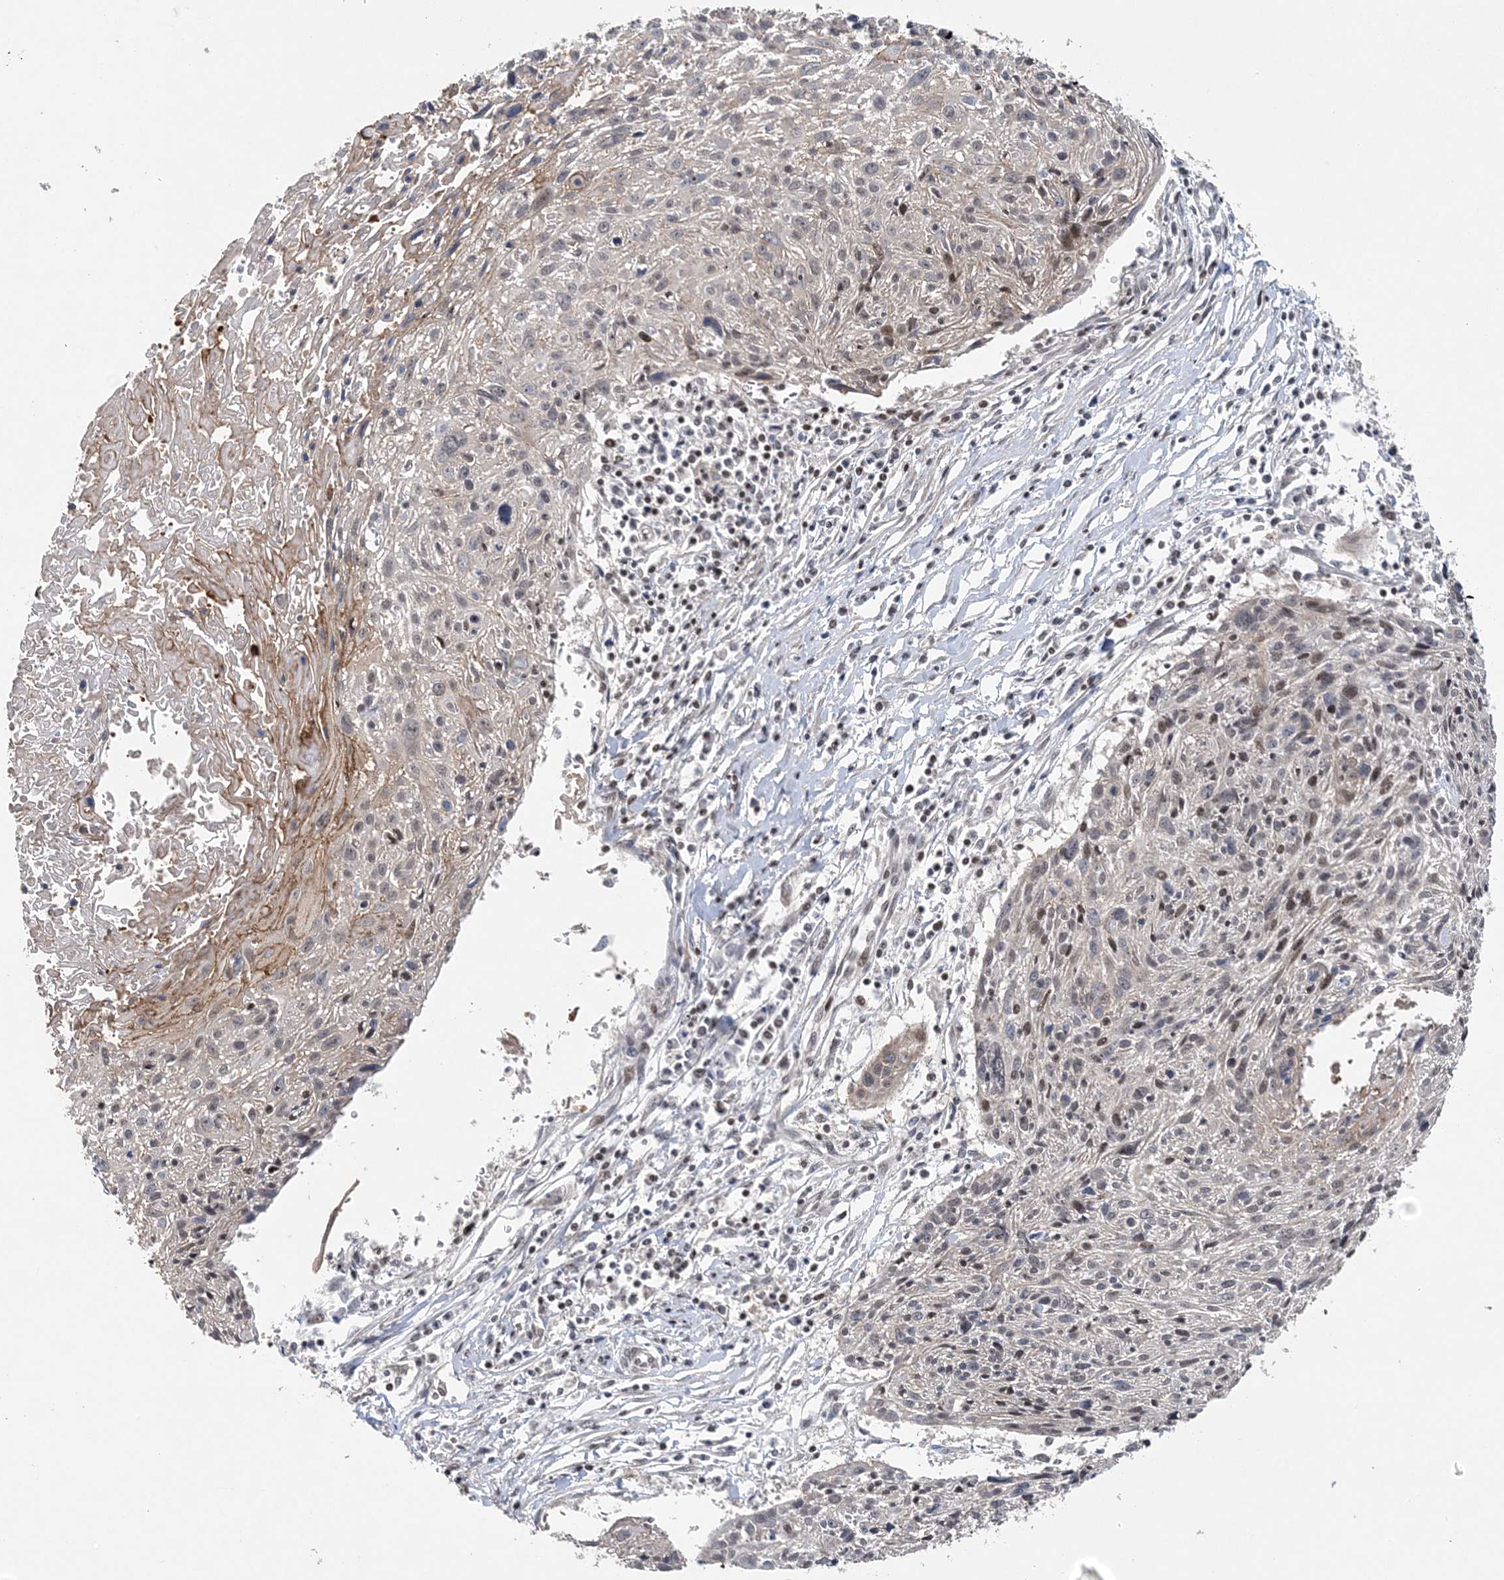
{"staining": {"intensity": "weak", "quantity": "25%-75%", "location": "nuclear"}, "tissue": "cervical cancer", "cell_type": "Tumor cells", "image_type": "cancer", "snomed": [{"axis": "morphology", "description": "Squamous cell carcinoma, NOS"}, {"axis": "topography", "description": "Cervix"}], "caption": "The immunohistochemical stain highlights weak nuclear positivity in tumor cells of cervical cancer (squamous cell carcinoma) tissue.", "gene": "CCDC152", "patient": {"sex": "female", "age": 51}}